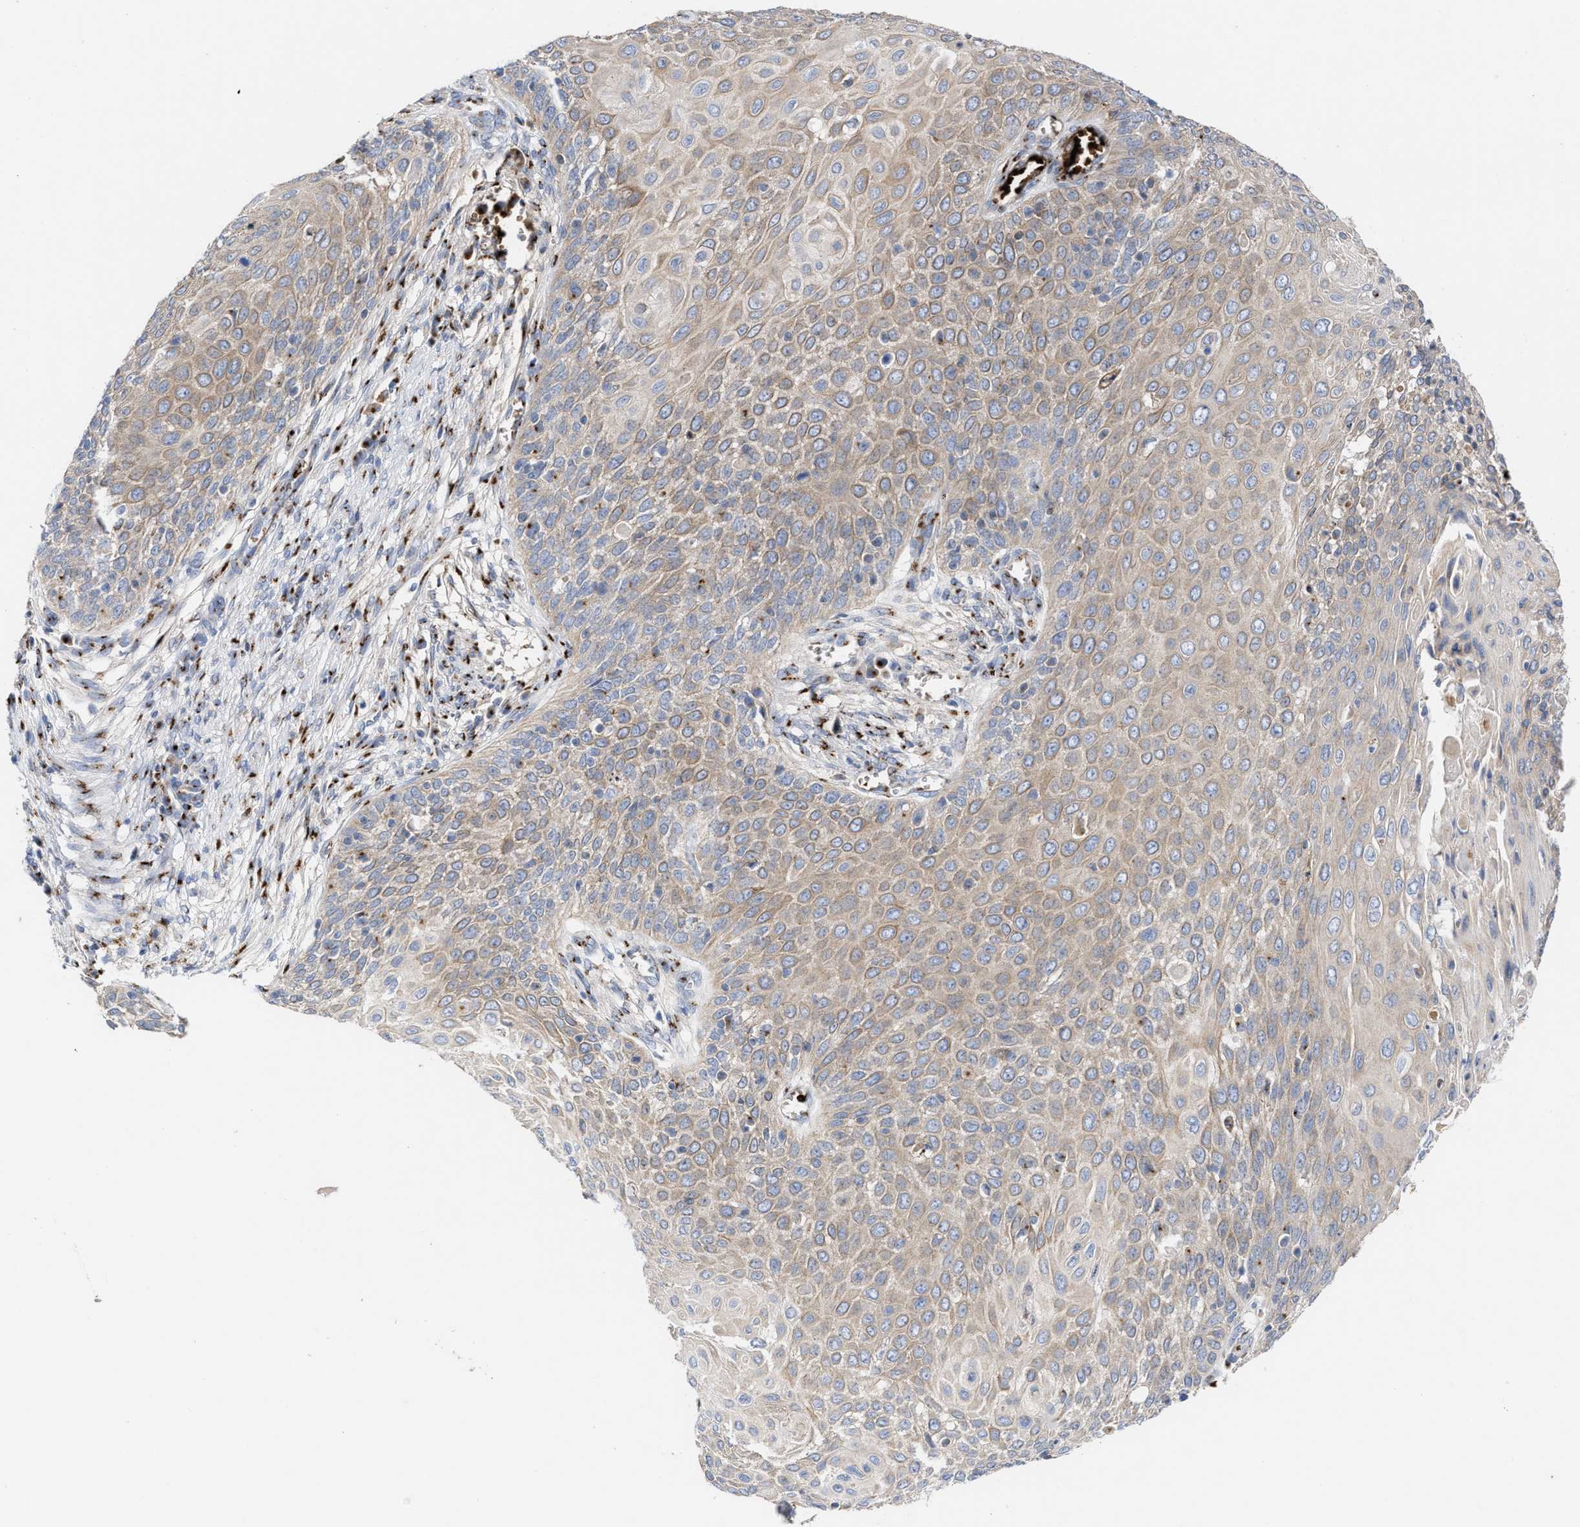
{"staining": {"intensity": "weak", "quantity": ">75%", "location": "cytoplasmic/membranous"}, "tissue": "cervical cancer", "cell_type": "Tumor cells", "image_type": "cancer", "snomed": [{"axis": "morphology", "description": "Squamous cell carcinoma, NOS"}, {"axis": "topography", "description": "Cervix"}], "caption": "The micrograph demonstrates a brown stain indicating the presence of a protein in the cytoplasmic/membranous of tumor cells in cervical cancer (squamous cell carcinoma).", "gene": "CCL2", "patient": {"sex": "female", "age": 39}}